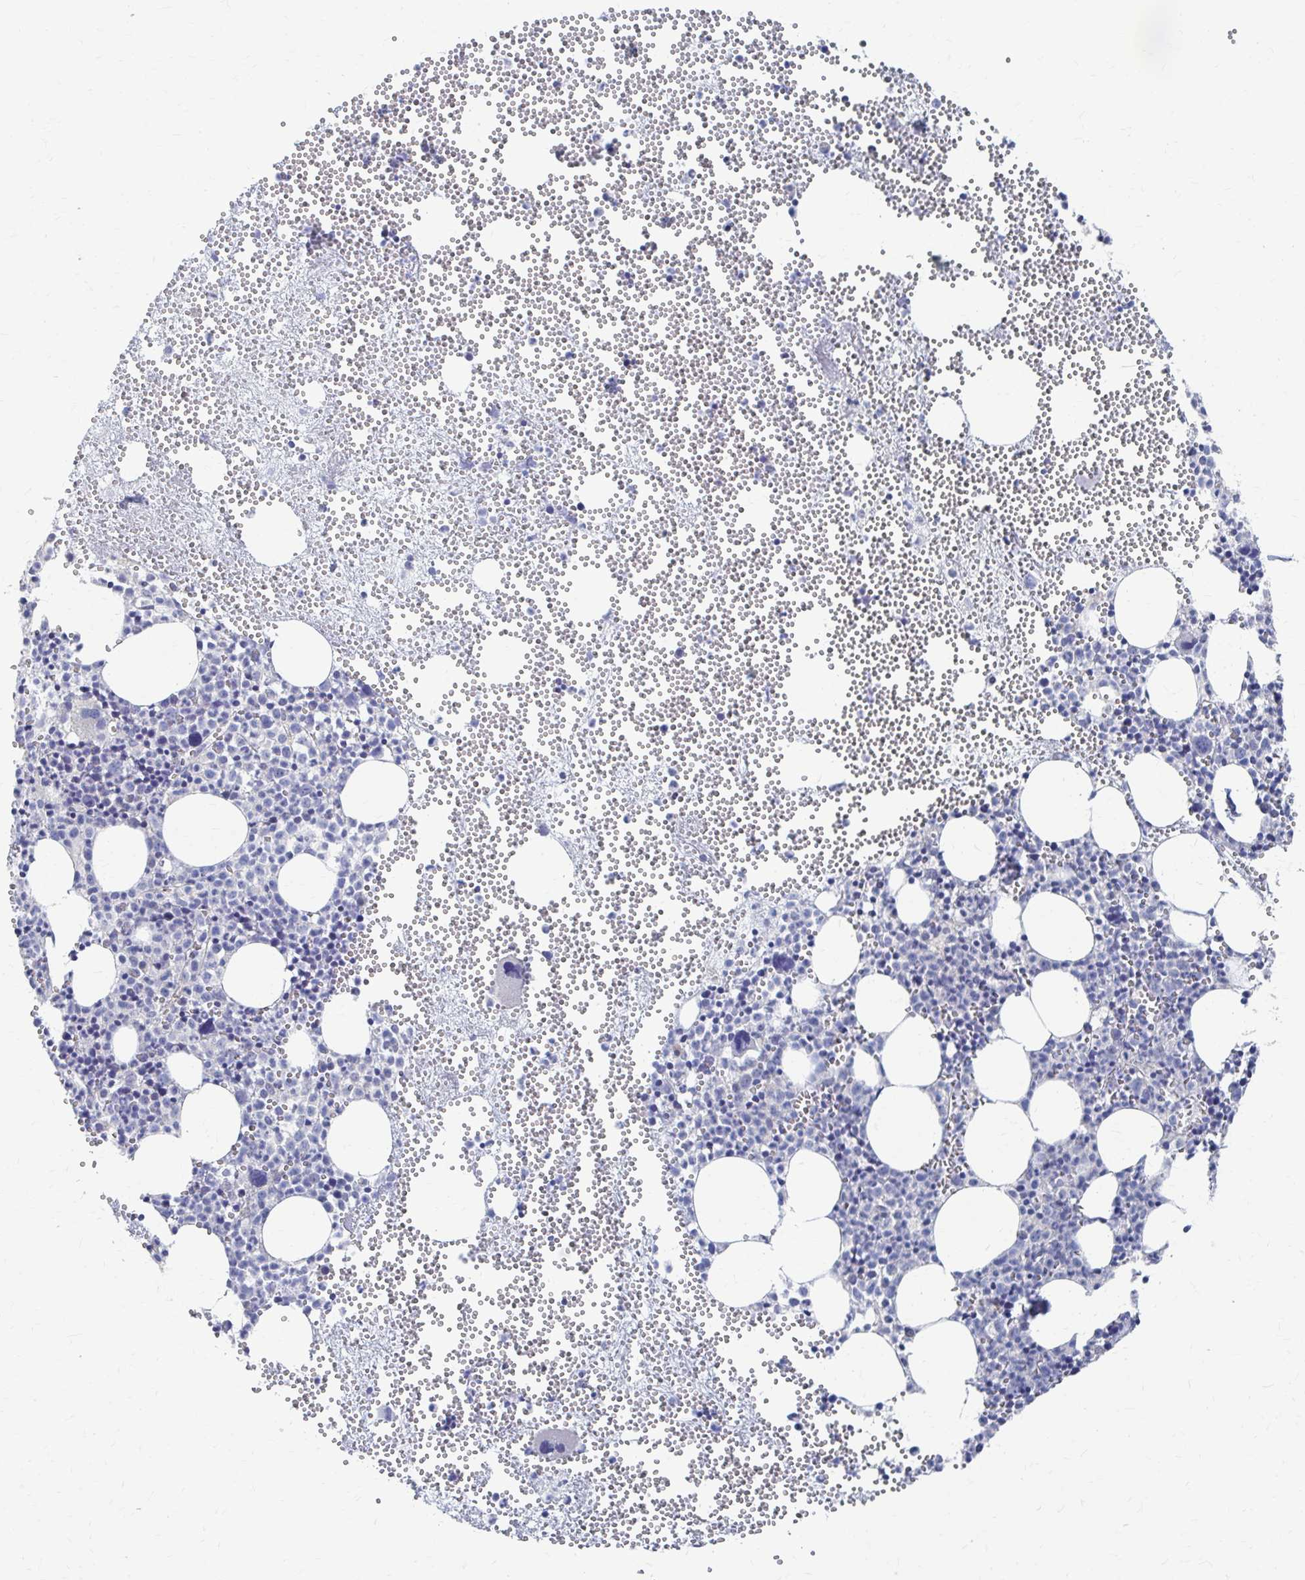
{"staining": {"intensity": "negative", "quantity": "none", "location": "none"}, "tissue": "bone marrow", "cell_type": "Hematopoietic cells", "image_type": "normal", "snomed": [{"axis": "morphology", "description": "Normal tissue, NOS"}, {"axis": "topography", "description": "Bone marrow"}], "caption": "A high-resolution image shows immunohistochemistry (IHC) staining of normal bone marrow, which displays no significant expression in hematopoietic cells.", "gene": "PLEKHG7", "patient": {"sex": "female", "age": 57}}